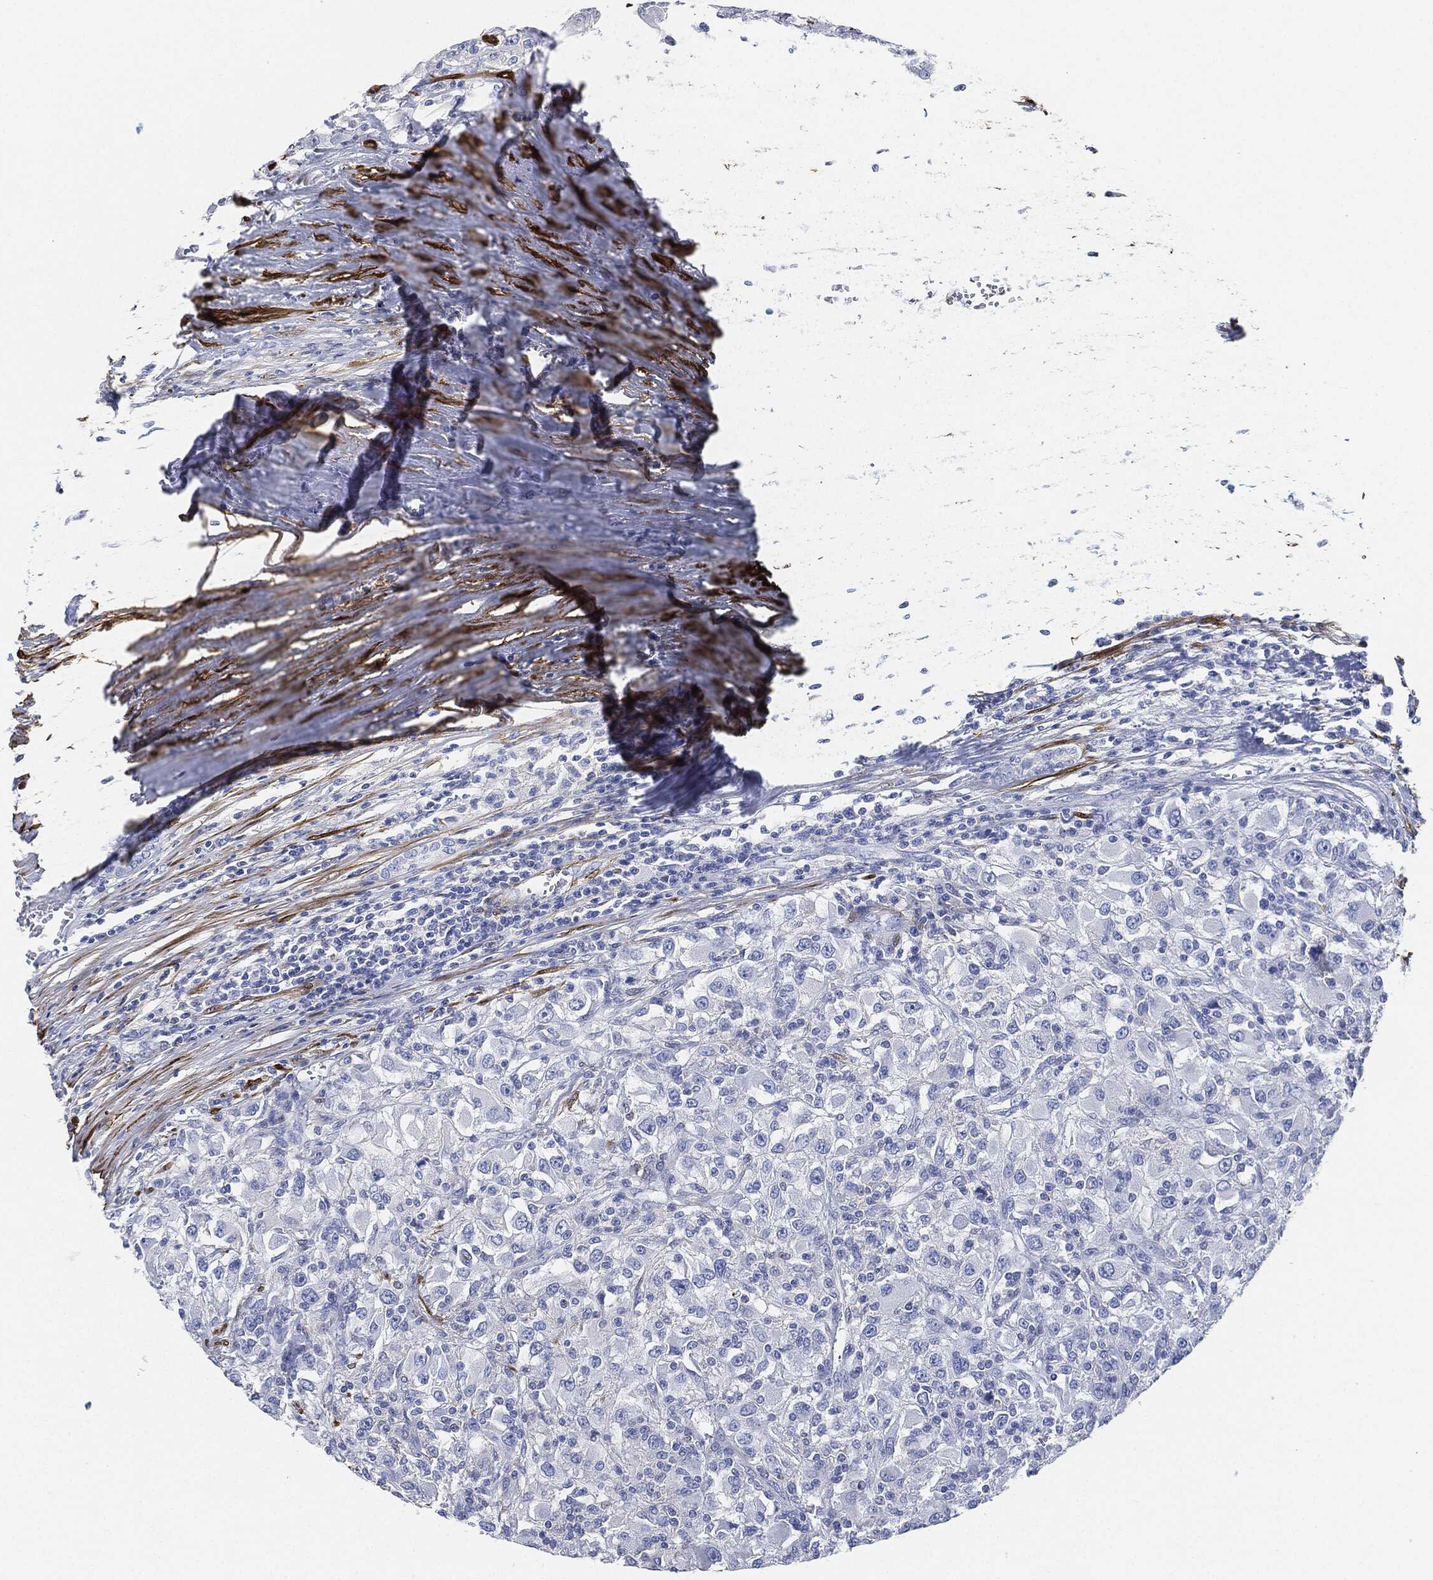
{"staining": {"intensity": "negative", "quantity": "none", "location": "none"}, "tissue": "renal cancer", "cell_type": "Tumor cells", "image_type": "cancer", "snomed": [{"axis": "morphology", "description": "Adenocarcinoma, NOS"}, {"axis": "topography", "description": "Kidney"}], "caption": "Tumor cells are negative for protein expression in human renal cancer (adenocarcinoma).", "gene": "TAGLN", "patient": {"sex": "female", "age": 67}}